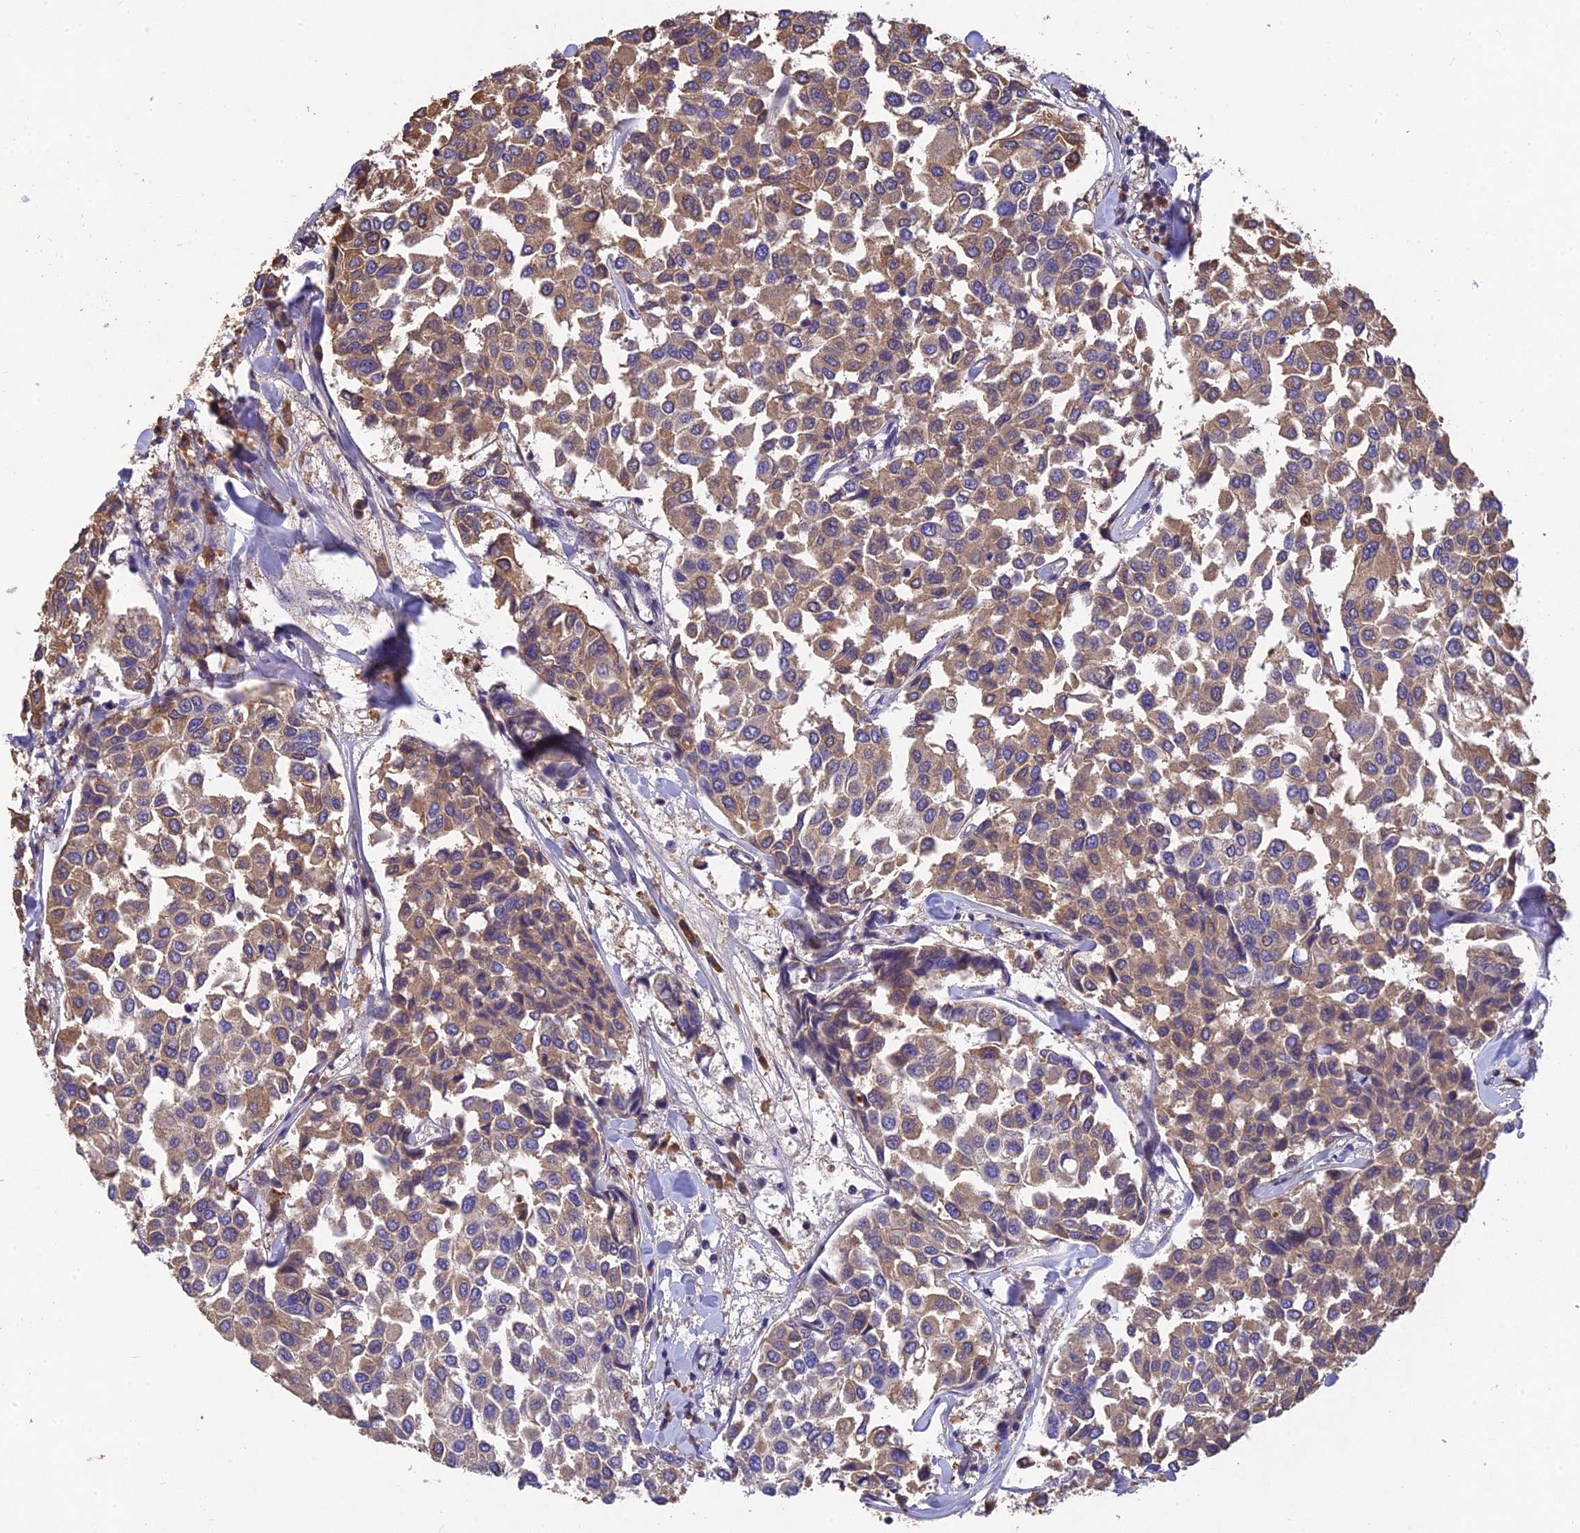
{"staining": {"intensity": "moderate", "quantity": ">75%", "location": "cytoplasmic/membranous"}, "tissue": "breast cancer", "cell_type": "Tumor cells", "image_type": "cancer", "snomed": [{"axis": "morphology", "description": "Duct carcinoma"}, {"axis": "topography", "description": "Breast"}], "caption": "Tumor cells display moderate cytoplasmic/membranous positivity in about >75% of cells in breast cancer.", "gene": "DENND5B", "patient": {"sex": "female", "age": 55}}